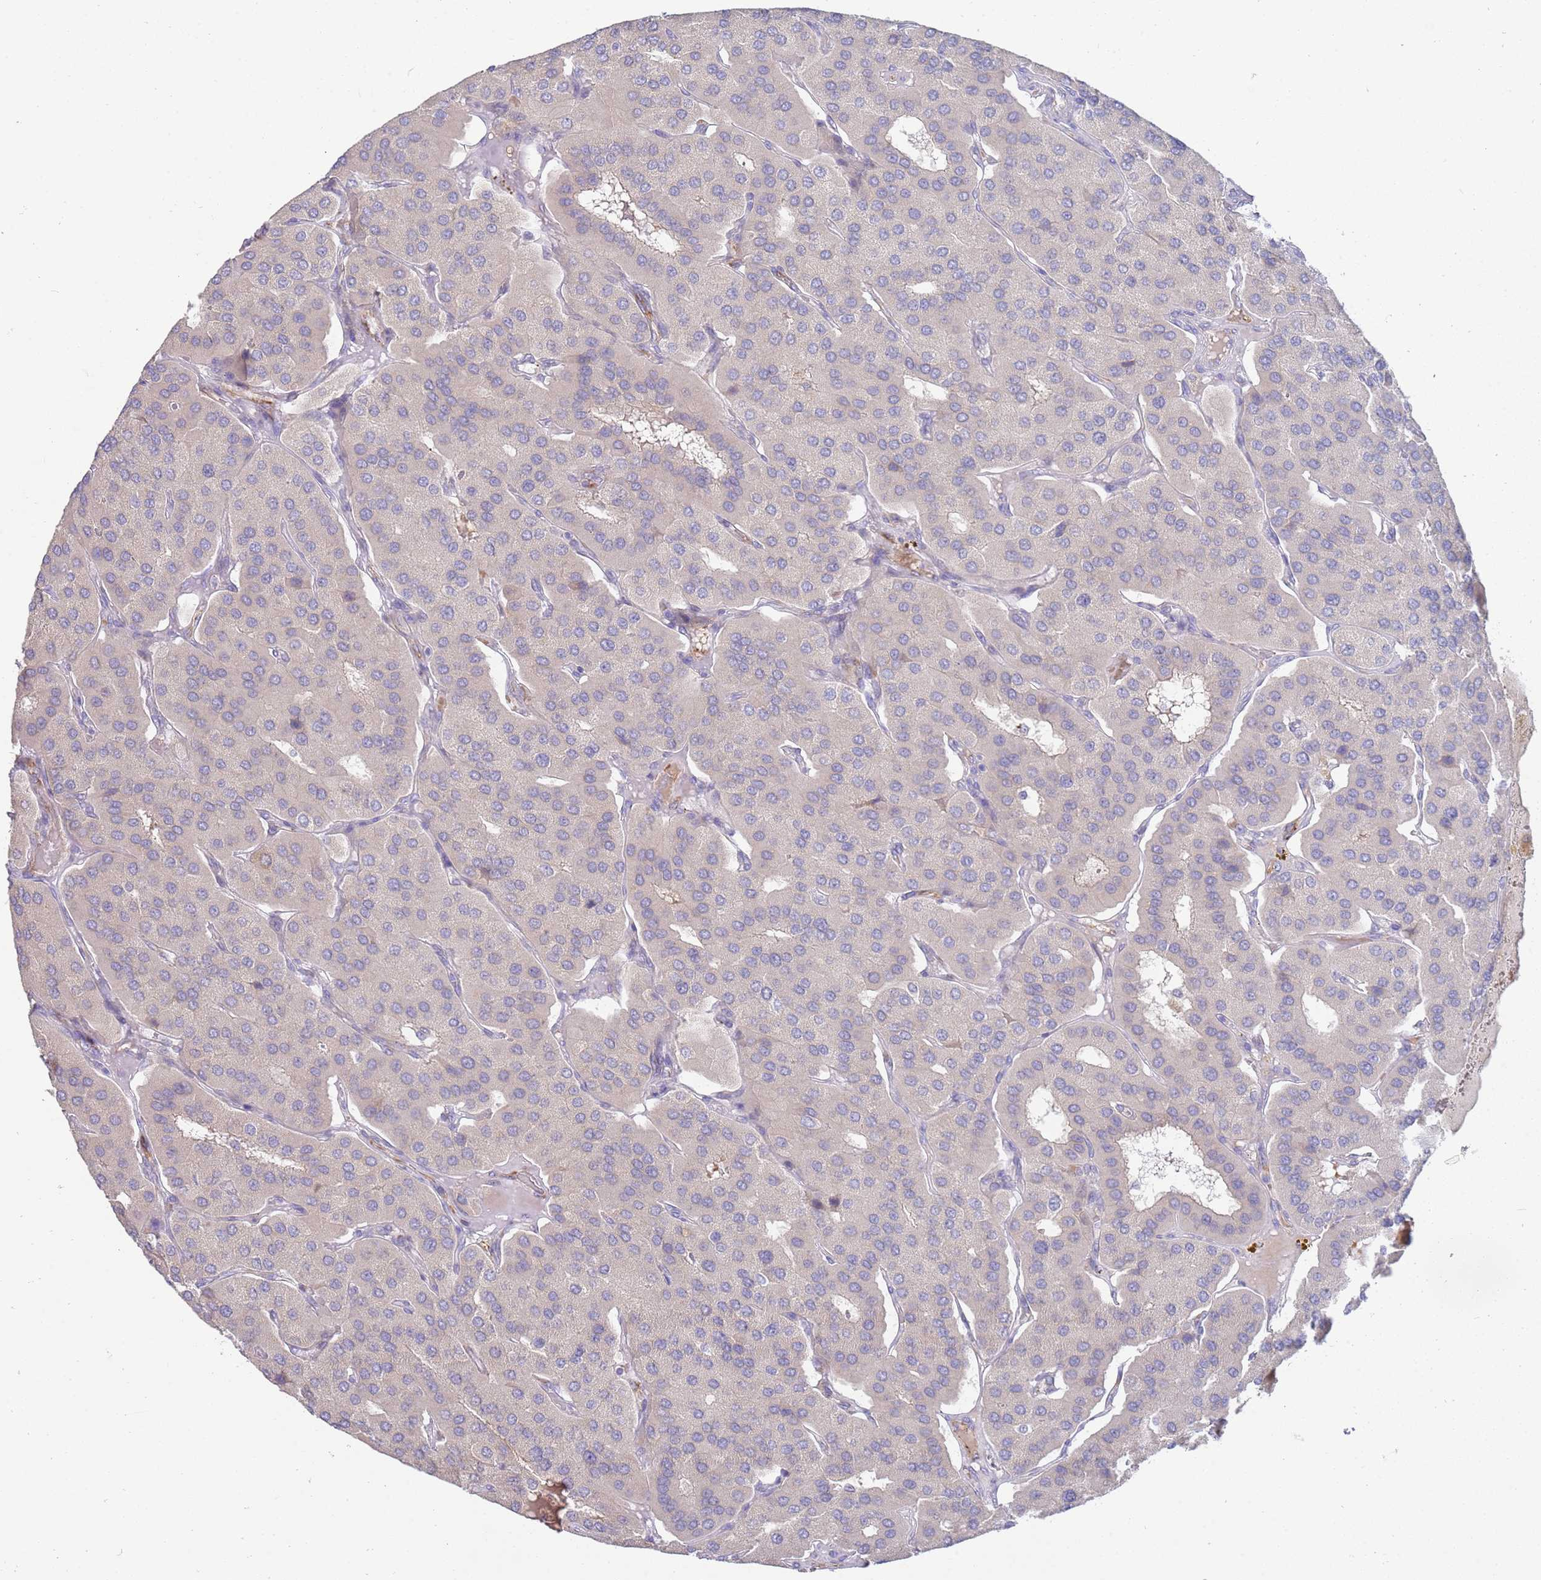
{"staining": {"intensity": "negative", "quantity": "none", "location": "none"}, "tissue": "parathyroid gland", "cell_type": "Glandular cells", "image_type": "normal", "snomed": [{"axis": "morphology", "description": "Normal tissue, NOS"}, {"axis": "morphology", "description": "Adenoma, NOS"}, {"axis": "topography", "description": "Parathyroid gland"}], "caption": "The histopathology image demonstrates no significant staining in glandular cells of parathyroid gland. (DAB (3,3'-diaminobenzidine) immunohistochemistry (IHC) with hematoxylin counter stain).", "gene": "NMUR2", "patient": {"sex": "female", "age": 86}}